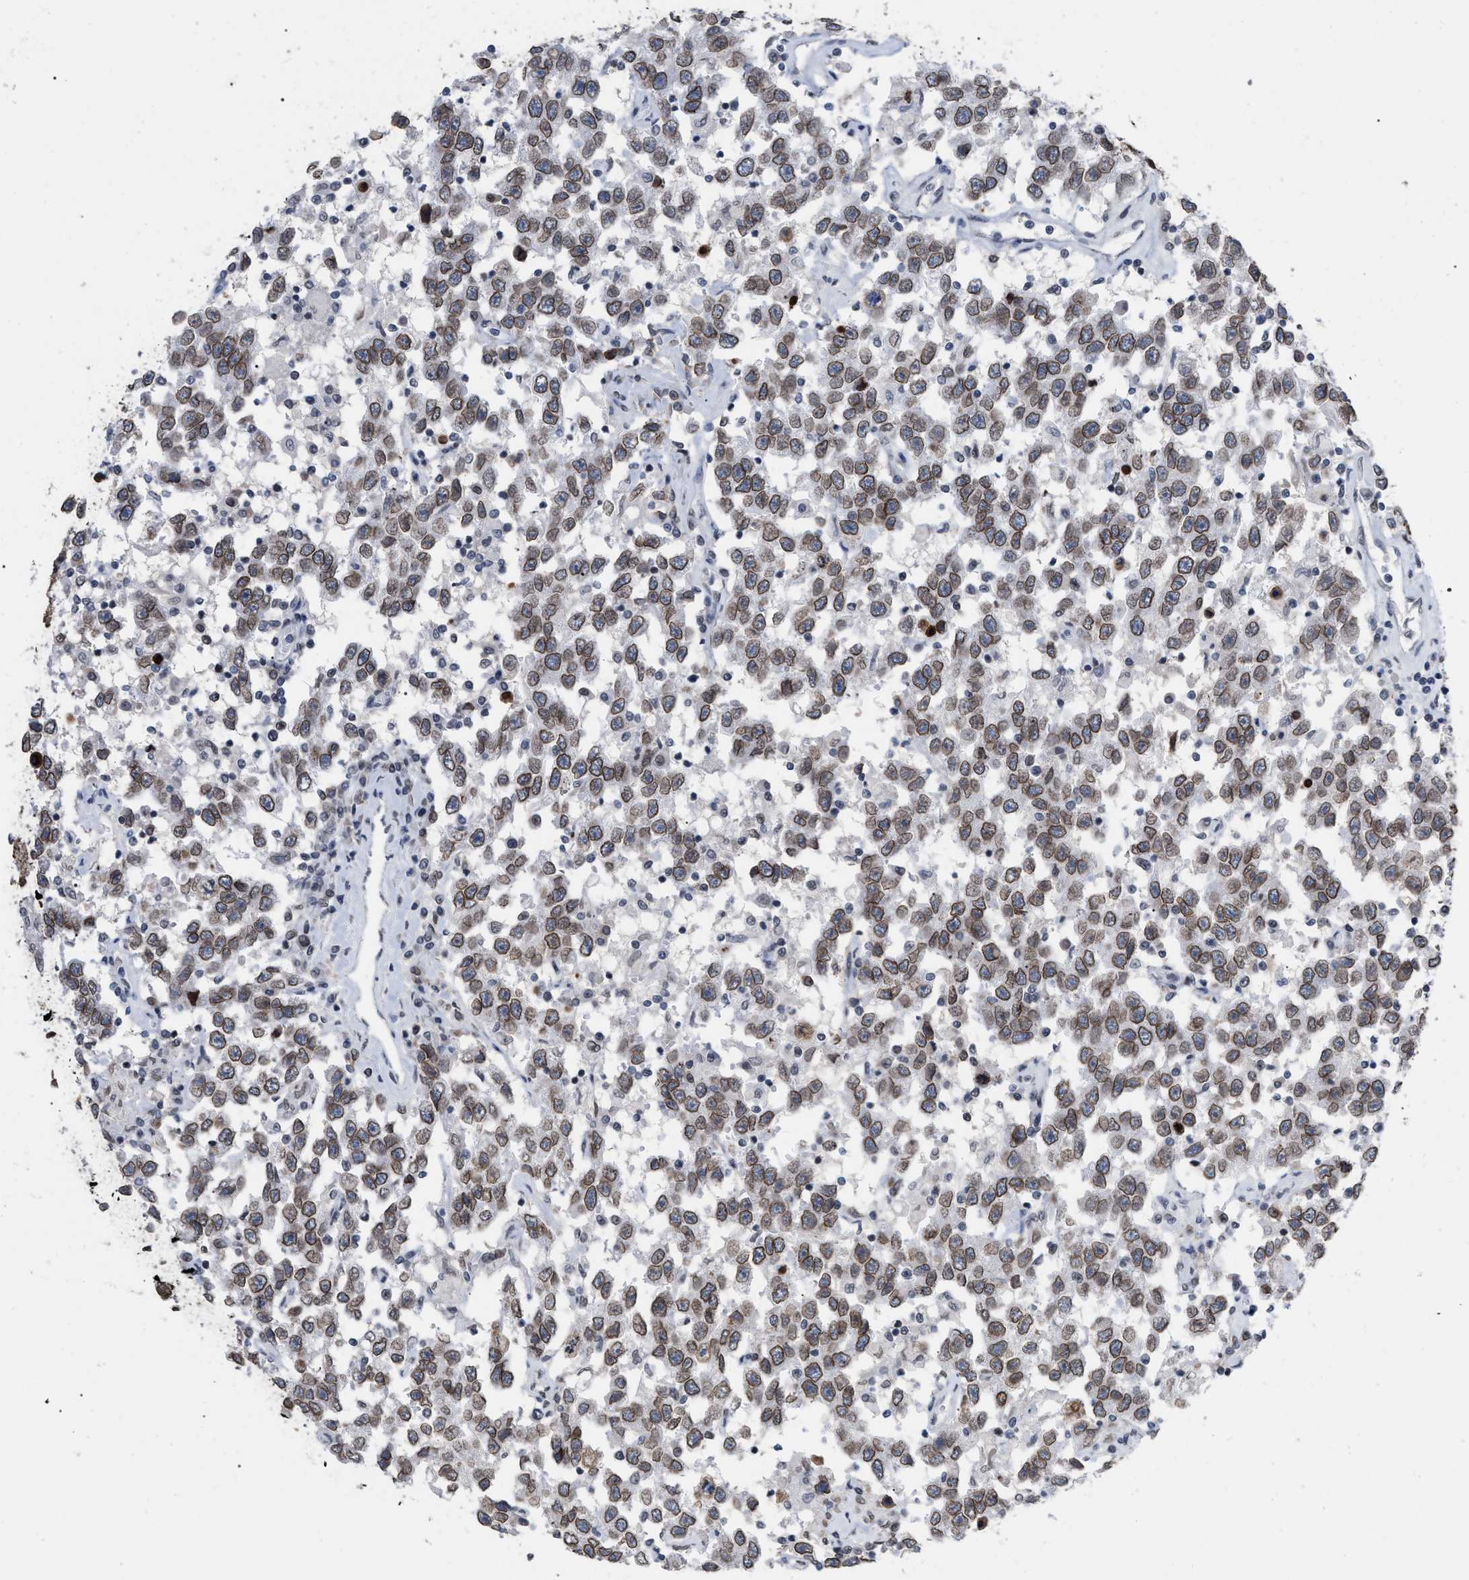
{"staining": {"intensity": "moderate", "quantity": ">75%", "location": "cytoplasmic/membranous,nuclear"}, "tissue": "testis cancer", "cell_type": "Tumor cells", "image_type": "cancer", "snomed": [{"axis": "morphology", "description": "Seminoma, NOS"}, {"axis": "topography", "description": "Testis"}], "caption": "Protein expression analysis of human testis cancer reveals moderate cytoplasmic/membranous and nuclear positivity in approximately >75% of tumor cells.", "gene": "TPR", "patient": {"sex": "male", "age": 41}}